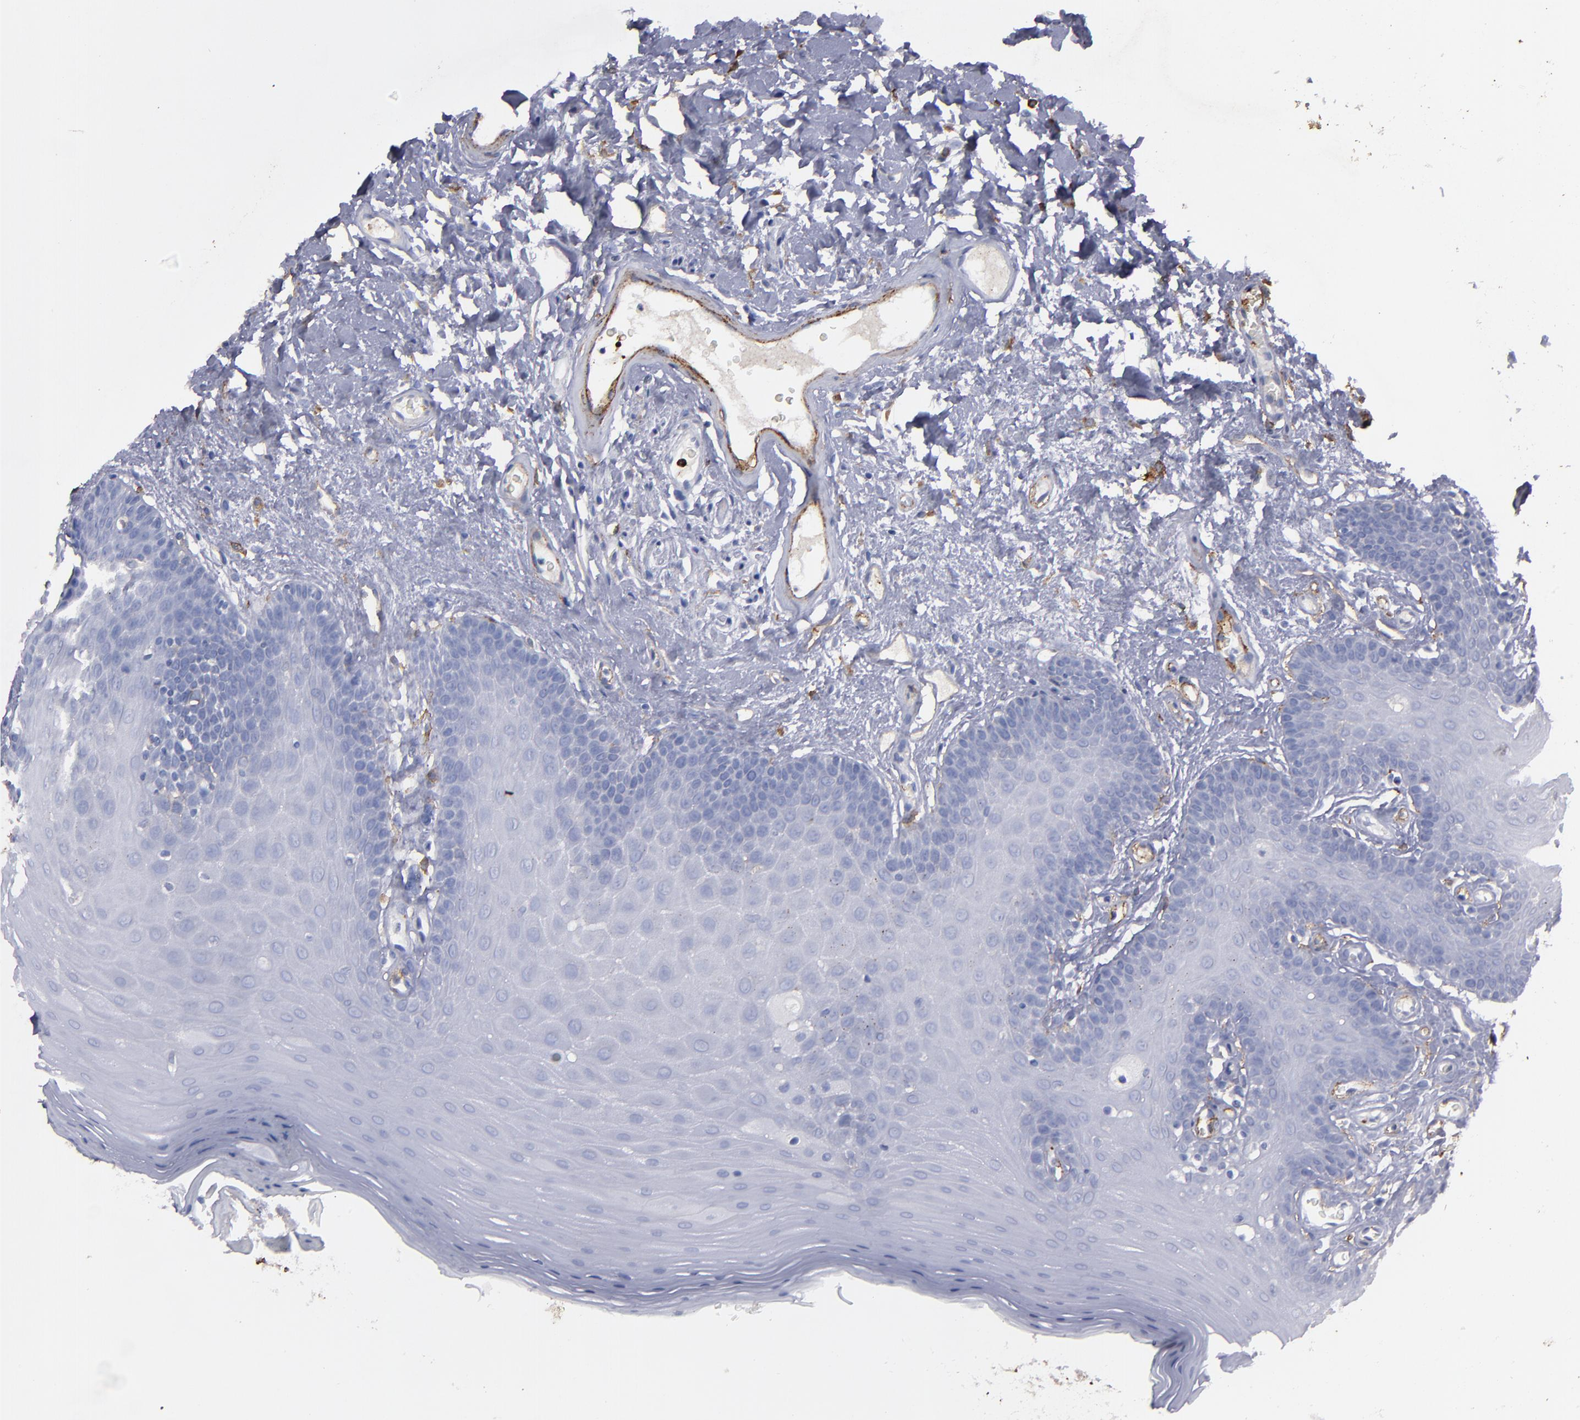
{"staining": {"intensity": "negative", "quantity": "none", "location": "none"}, "tissue": "oral mucosa", "cell_type": "Squamous epithelial cells", "image_type": "normal", "snomed": [{"axis": "morphology", "description": "Normal tissue, NOS"}, {"axis": "morphology", "description": "Squamous cell carcinoma, NOS"}, {"axis": "topography", "description": "Skeletal muscle"}, {"axis": "topography", "description": "Oral tissue"}, {"axis": "topography", "description": "Head-Neck"}], "caption": "This is a photomicrograph of IHC staining of benign oral mucosa, which shows no positivity in squamous epithelial cells.", "gene": "CD36", "patient": {"sex": "male", "age": 71}}